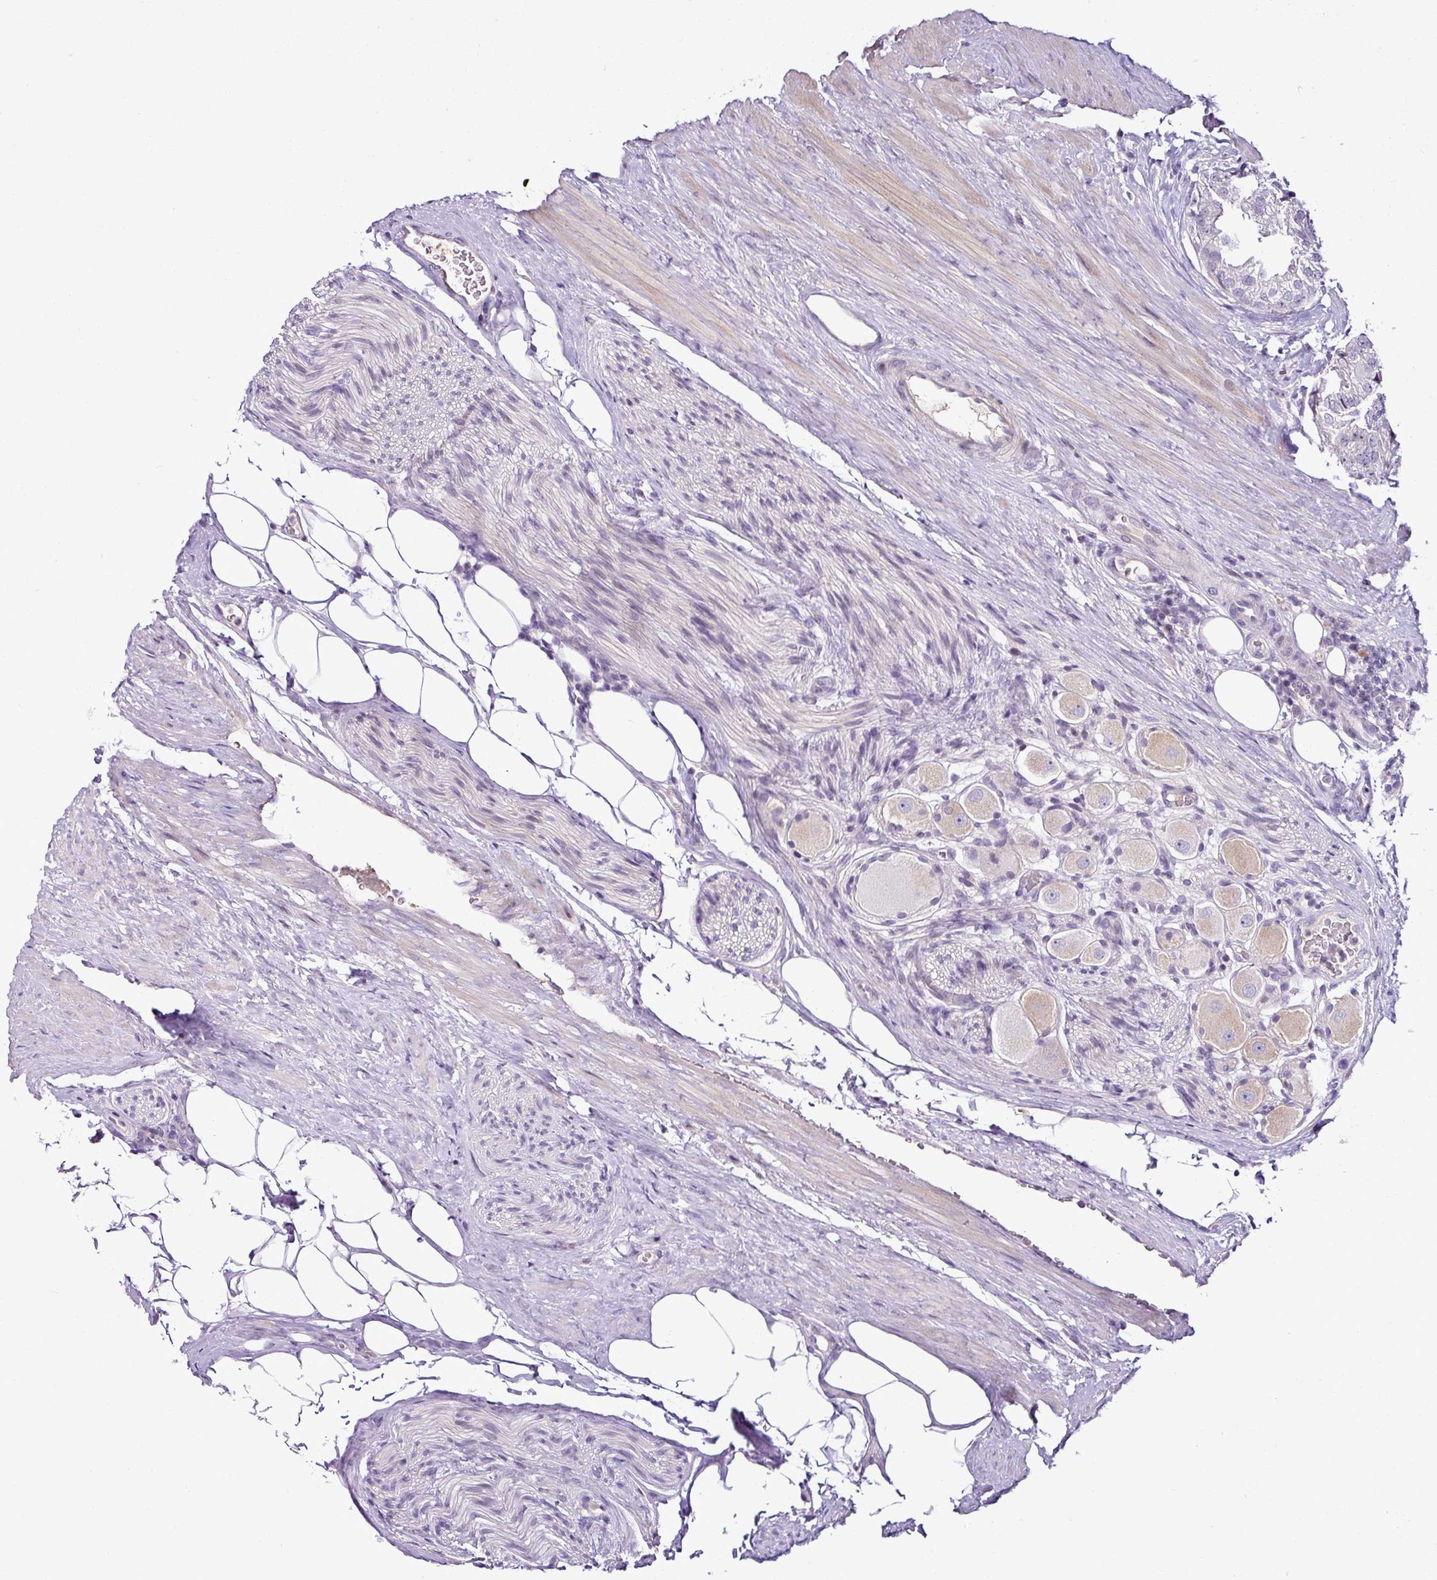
{"staining": {"intensity": "negative", "quantity": "none", "location": "none"}, "tissue": "prostate cancer", "cell_type": "Tumor cells", "image_type": "cancer", "snomed": [{"axis": "morphology", "description": "Adenocarcinoma, High grade"}, {"axis": "topography", "description": "Prostate"}], "caption": "IHC of human prostate cancer exhibits no expression in tumor cells.", "gene": "TEX30", "patient": {"sex": "male", "age": 49}}